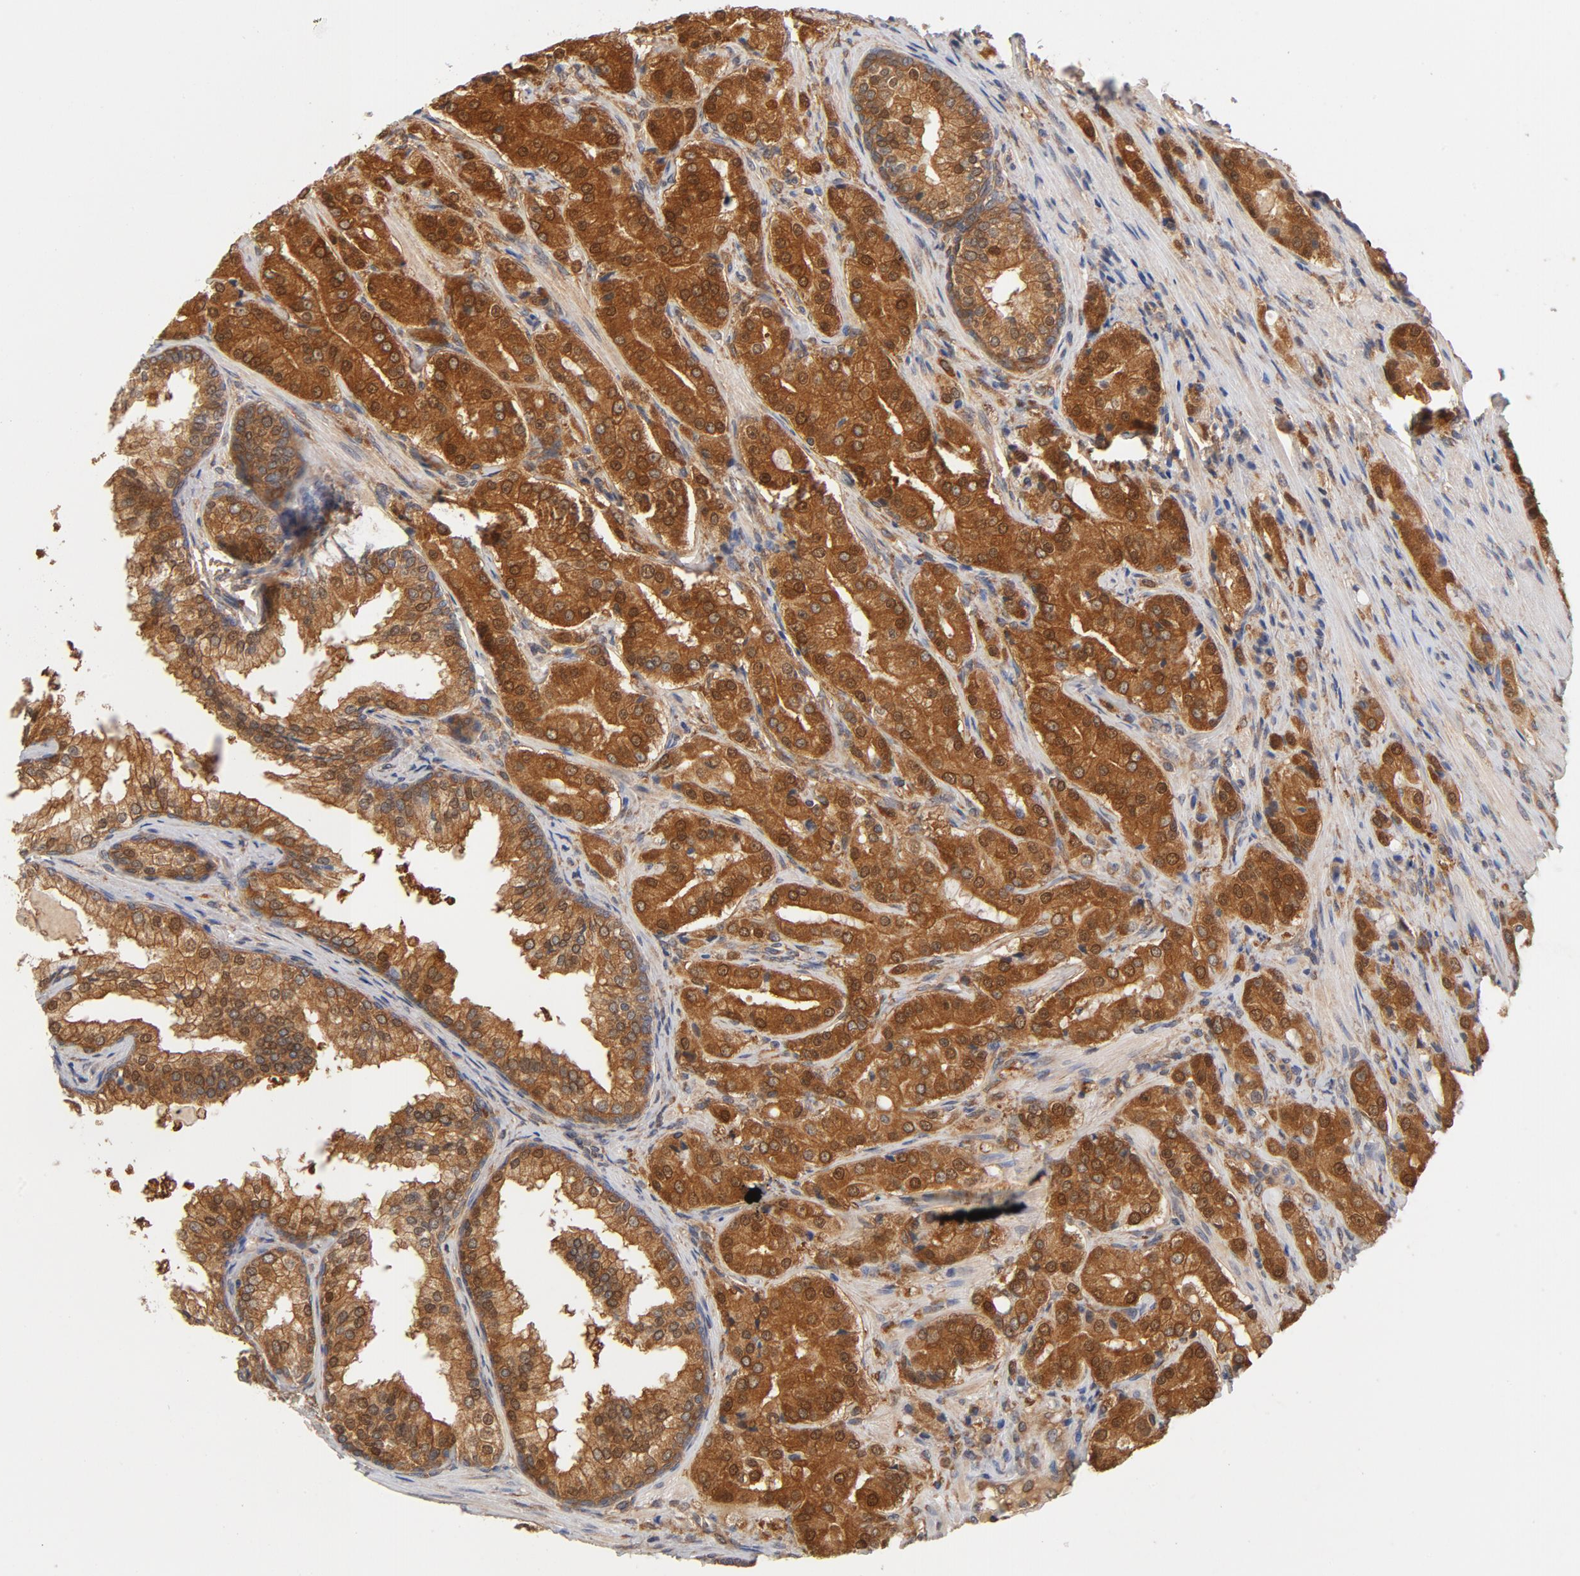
{"staining": {"intensity": "strong", "quantity": ">75%", "location": "cytoplasmic/membranous"}, "tissue": "prostate cancer", "cell_type": "Tumor cells", "image_type": "cancer", "snomed": [{"axis": "morphology", "description": "Adenocarcinoma, High grade"}, {"axis": "topography", "description": "Prostate"}], "caption": "High-magnification brightfield microscopy of adenocarcinoma (high-grade) (prostate) stained with DAB (3,3'-diaminobenzidine) (brown) and counterstained with hematoxylin (blue). tumor cells exhibit strong cytoplasmic/membranous positivity is identified in about>75% of cells. The staining is performed using DAB (3,3'-diaminobenzidine) brown chromogen to label protein expression. The nuclei are counter-stained blue using hematoxylin.", "gene": "ASMTL", "patient": {"sex": "male", "age": 72}}